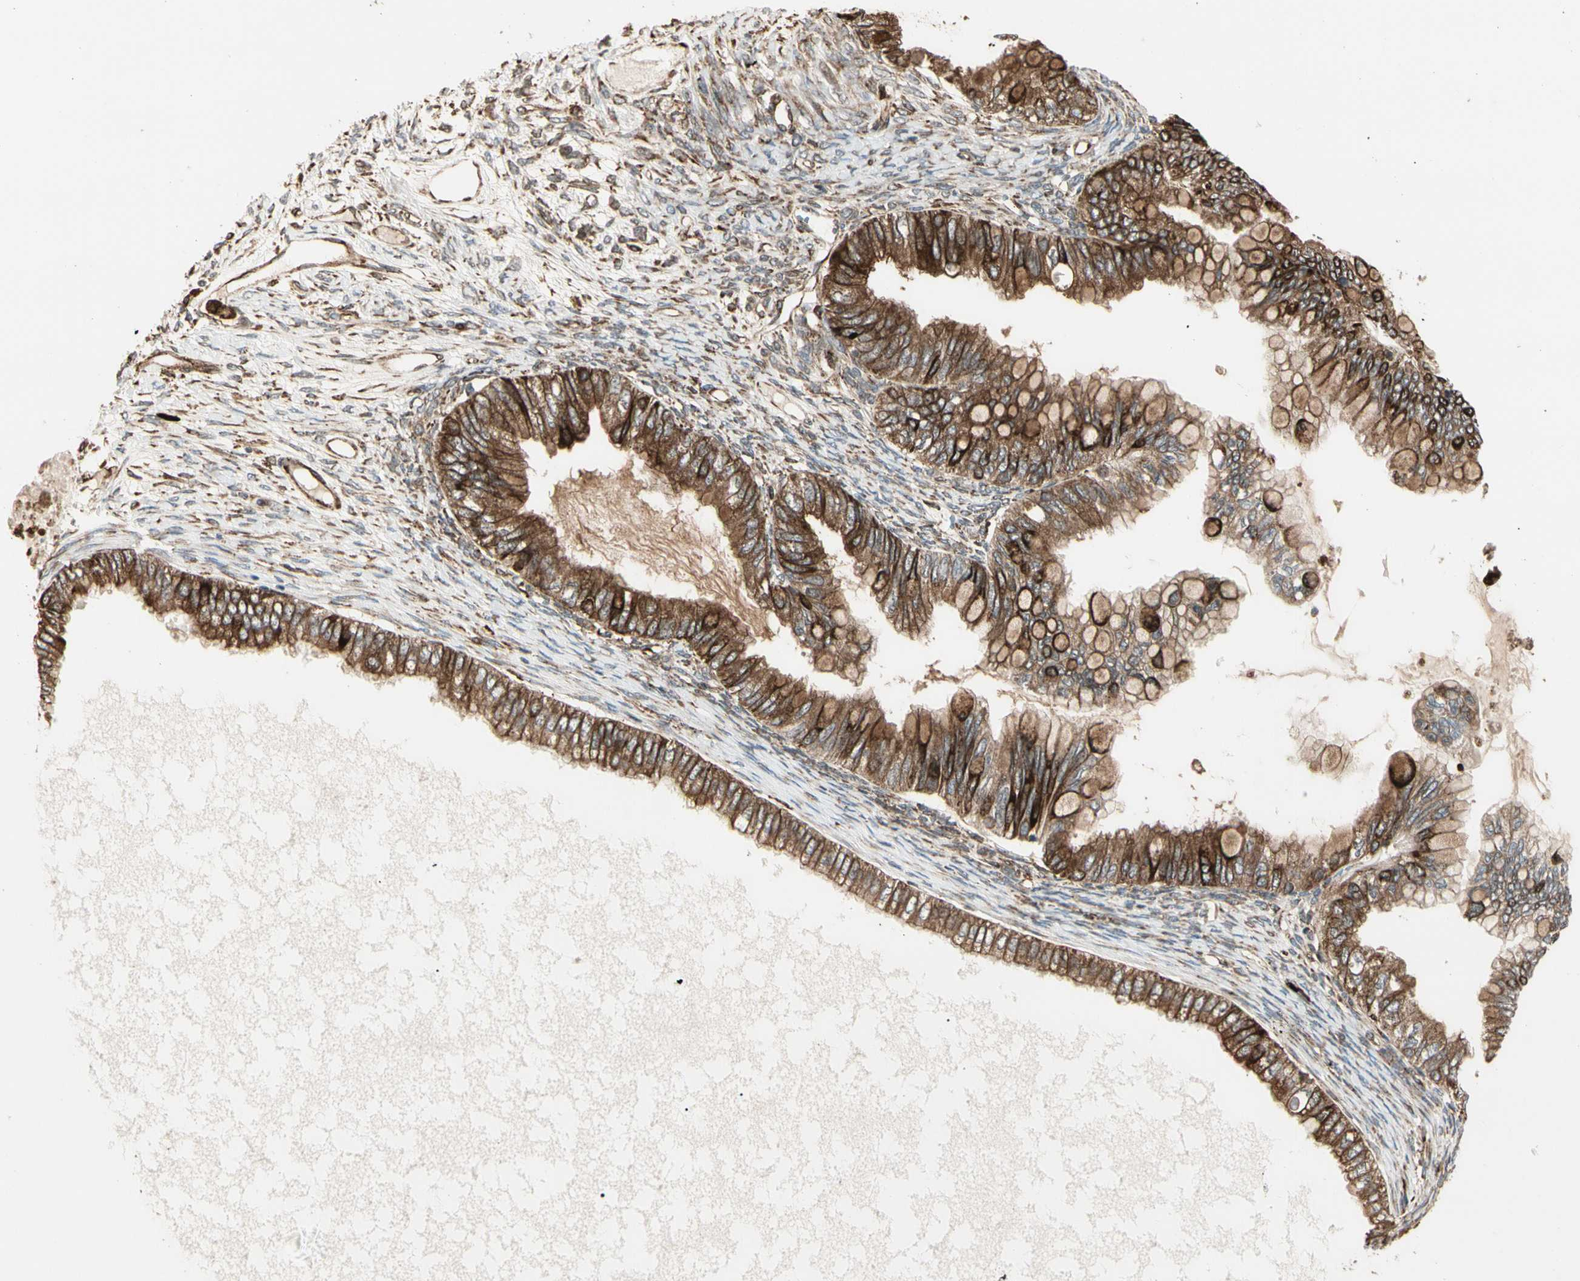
{"staining": {"intensity": "strong", "quantity": ">75%", "location": "cytoplasmic/membranous"}, "tissue": "ovarian cancer", "cell_type": "Tumor cells", "image_type": "cancer", "snomed": [{"axis": "morphology", "description": "Cystadenocarcinoma, mucinous, NOS"}, {"axis": "topography", "description": "Ovary"}], "caption": "Immunohistochemical staining of human ovarian cancer demonstrates high levels of strong cytoplasmic/membranous protein positivity in approximately >75% of tumor cells.", "gene": "HSP90B1", "patient": {"sex": "female", "age": 80}}